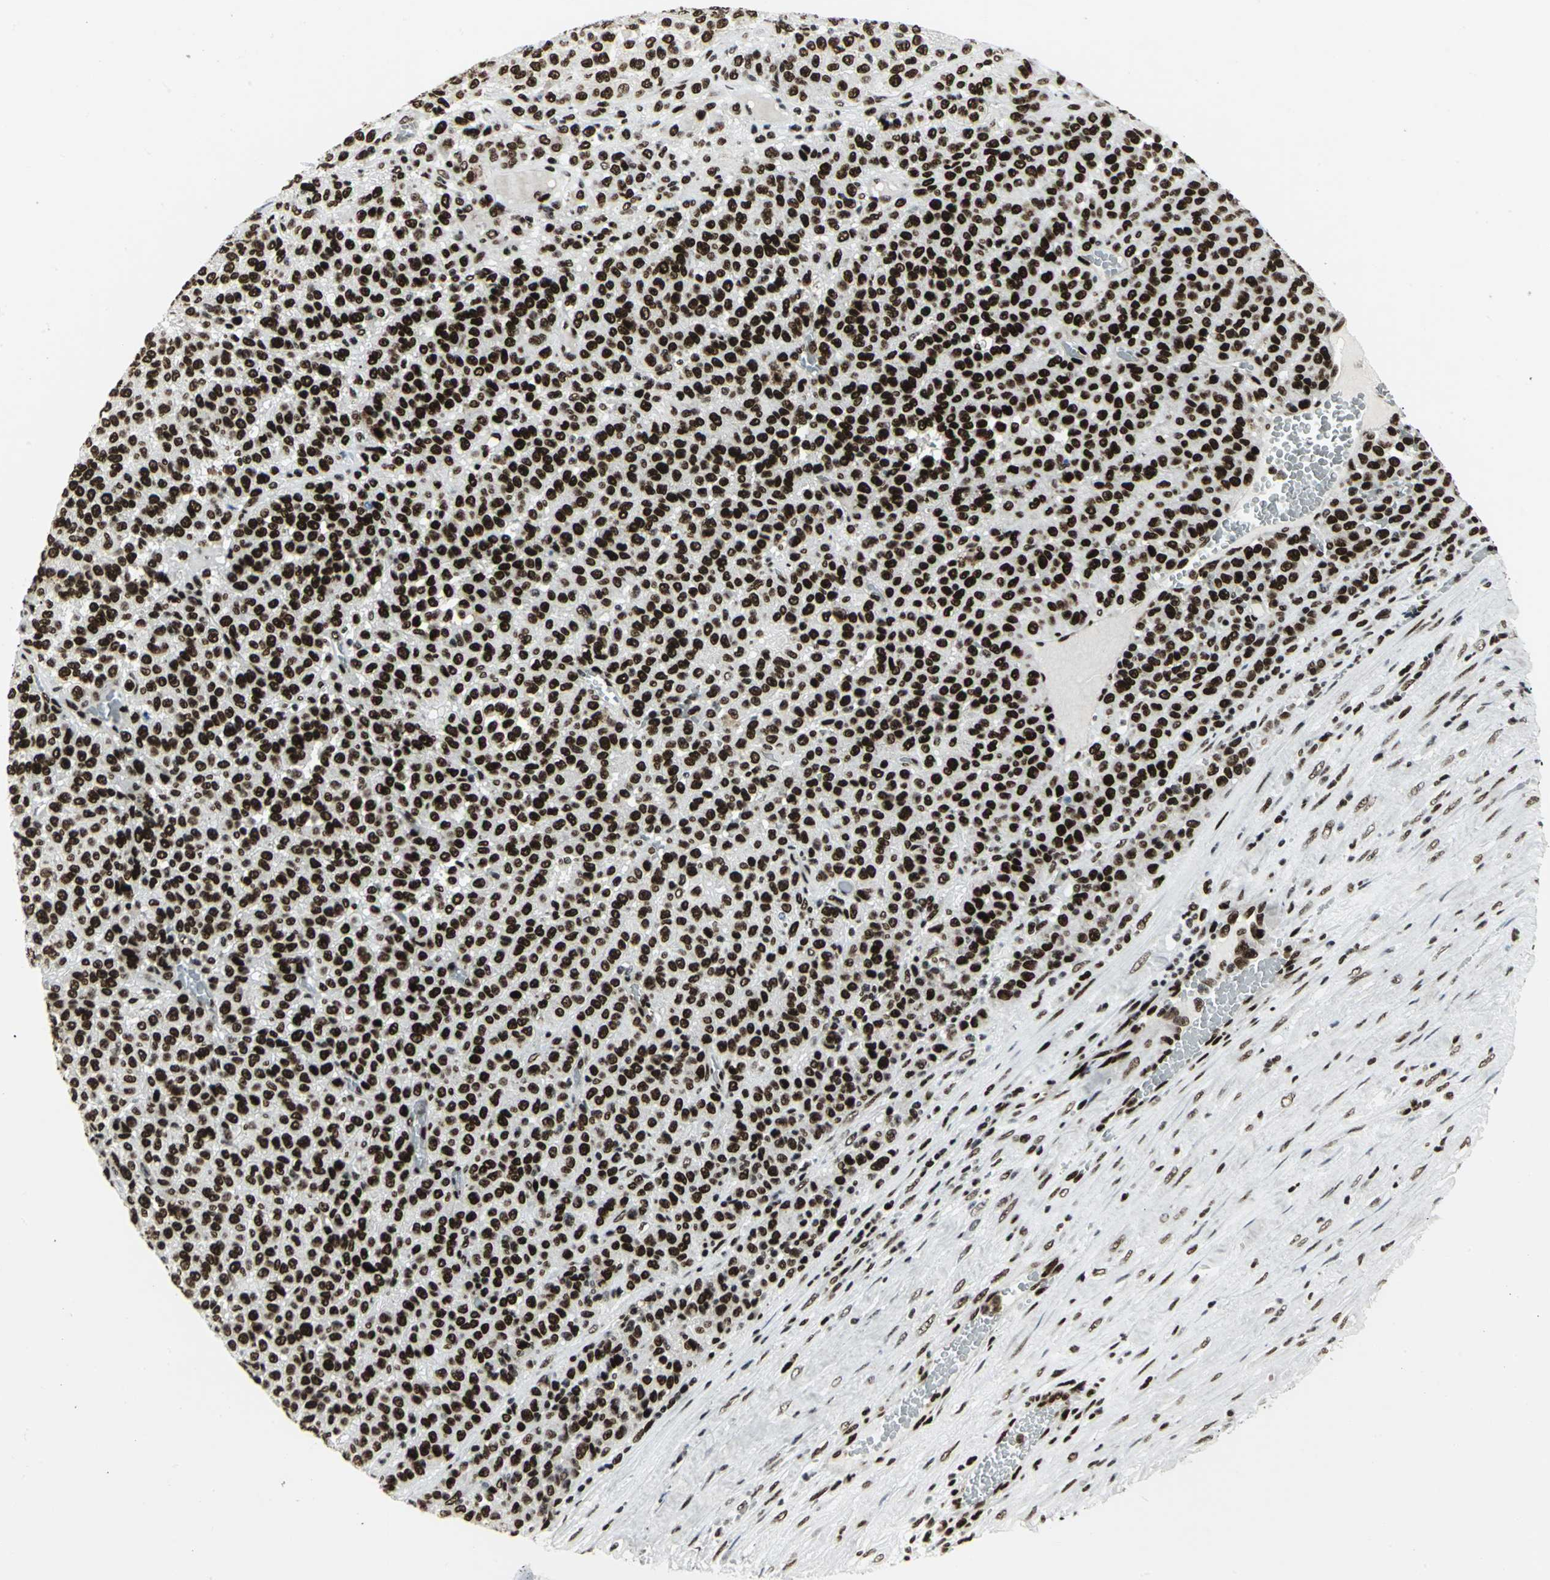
{"staining": {"intensity": "strong", "quantity": ">75%", "location": "nuclear"}, "tissue": "melanoma", "cell_type": "Tumor cells", "image_type": "cancer", "snomed": [{"axis": "morphology", "description": "Malignant melanoma, Metastatic site"}, {"axis": "topography", "description": "Pancreas"}], "caption": "Immunohistochemical staining of melanoma exhibits high levels of strong nuclear expression in about >75% of tumor cells.", "gene": "SMARCA4", "patient": {"sex": "female", "age": 30}}